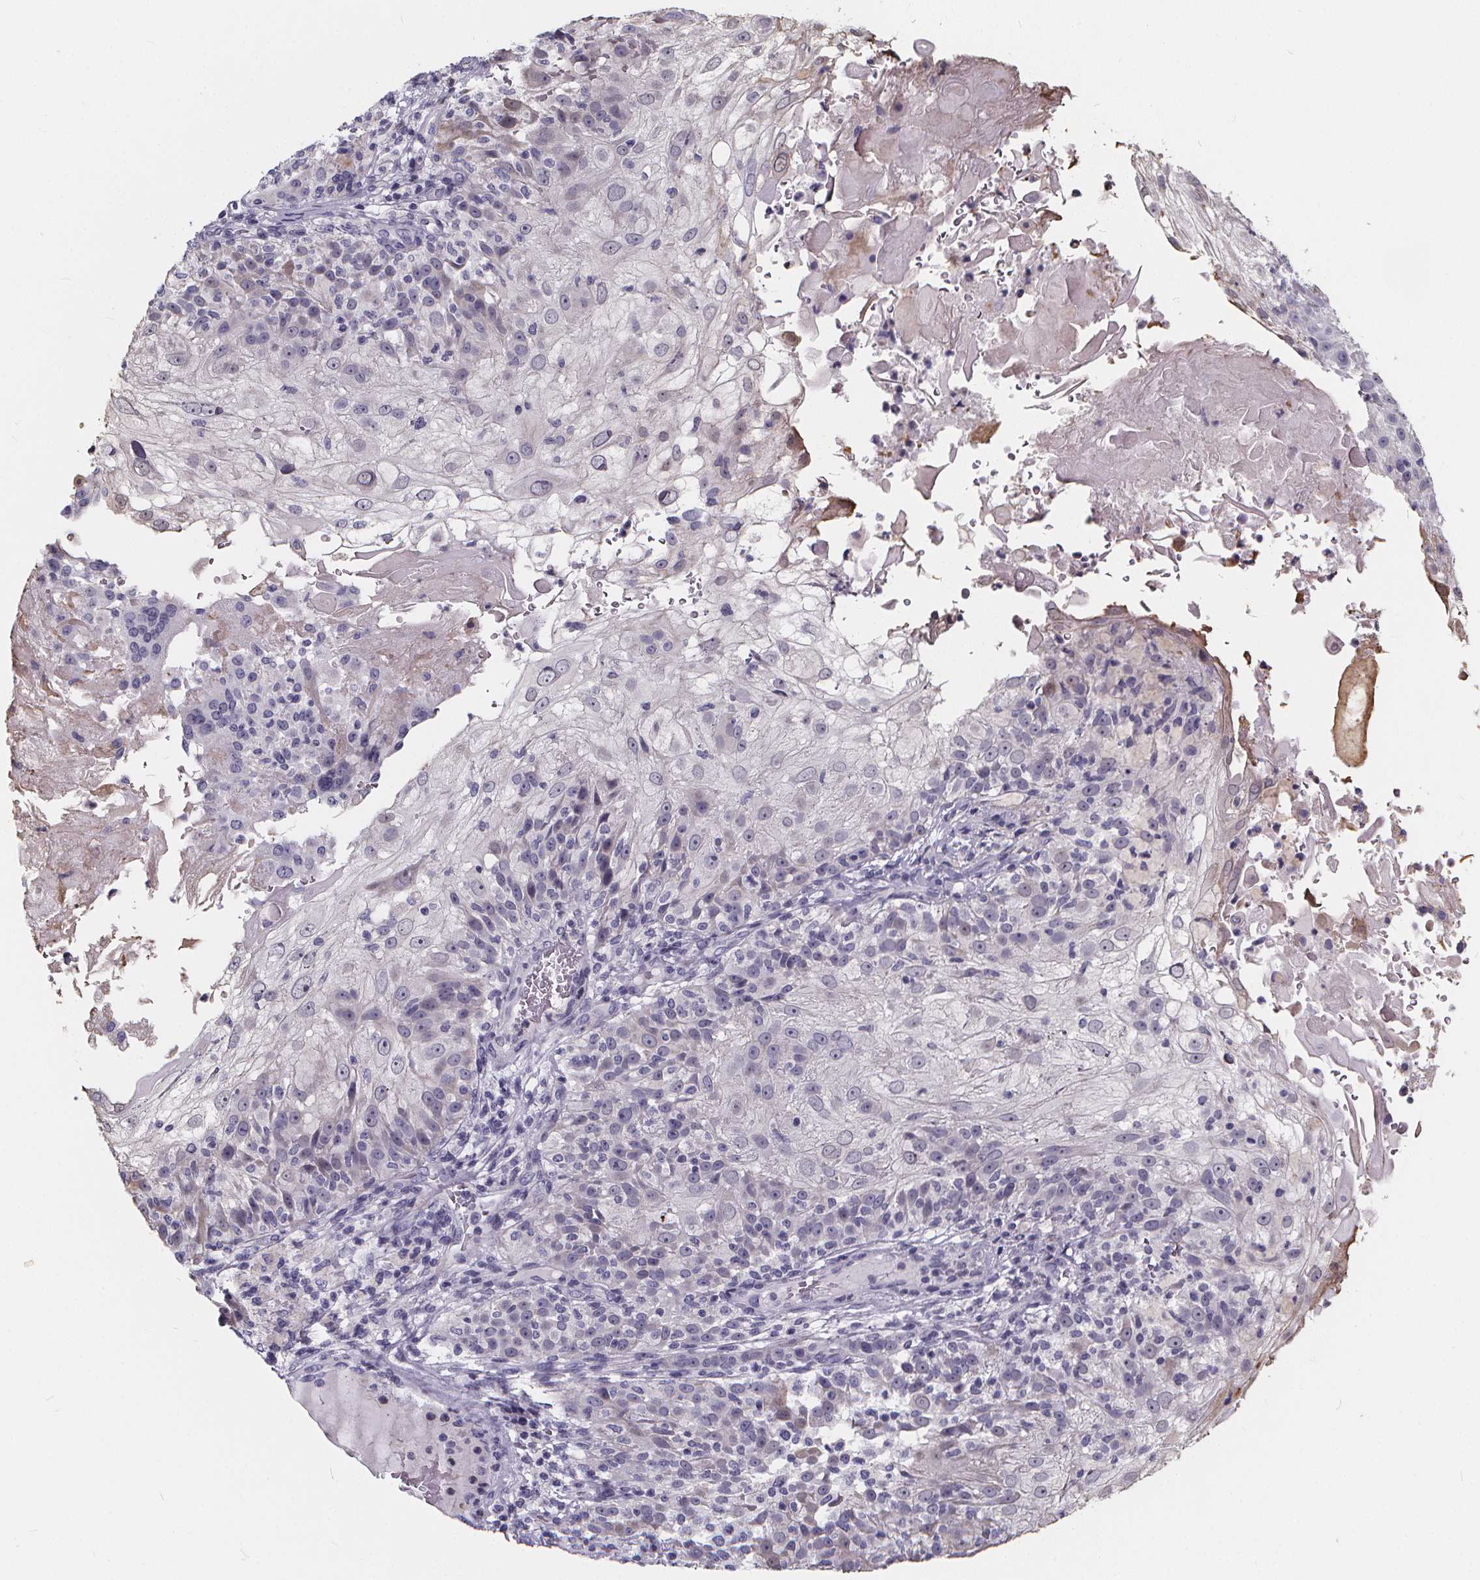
{"staining": {"intensity": "negative", "quantity": "none", "location": "none"}, "tissue": "skin cancer", "cell_type": "Tumor cells", "image_type": "cancer", "snomed": [{"axis": "morphology", "description": "Normal tissue, NOS"}, {"axis": "morphology", "description": "Squamous cell carcinoma, NOS"}, {"axis": "topography", "description": "Skin"}], "caption": "Immunohistochemistry photomicrograph of neoplastic tissue: squamous cell carcinoma (skin) stained with DAB (3,3'-diaminobenzidine) shows no significant protein staining in tumor cells.", "gene": "SPEF2", "patient": {"sex": "female", "age": 83}}